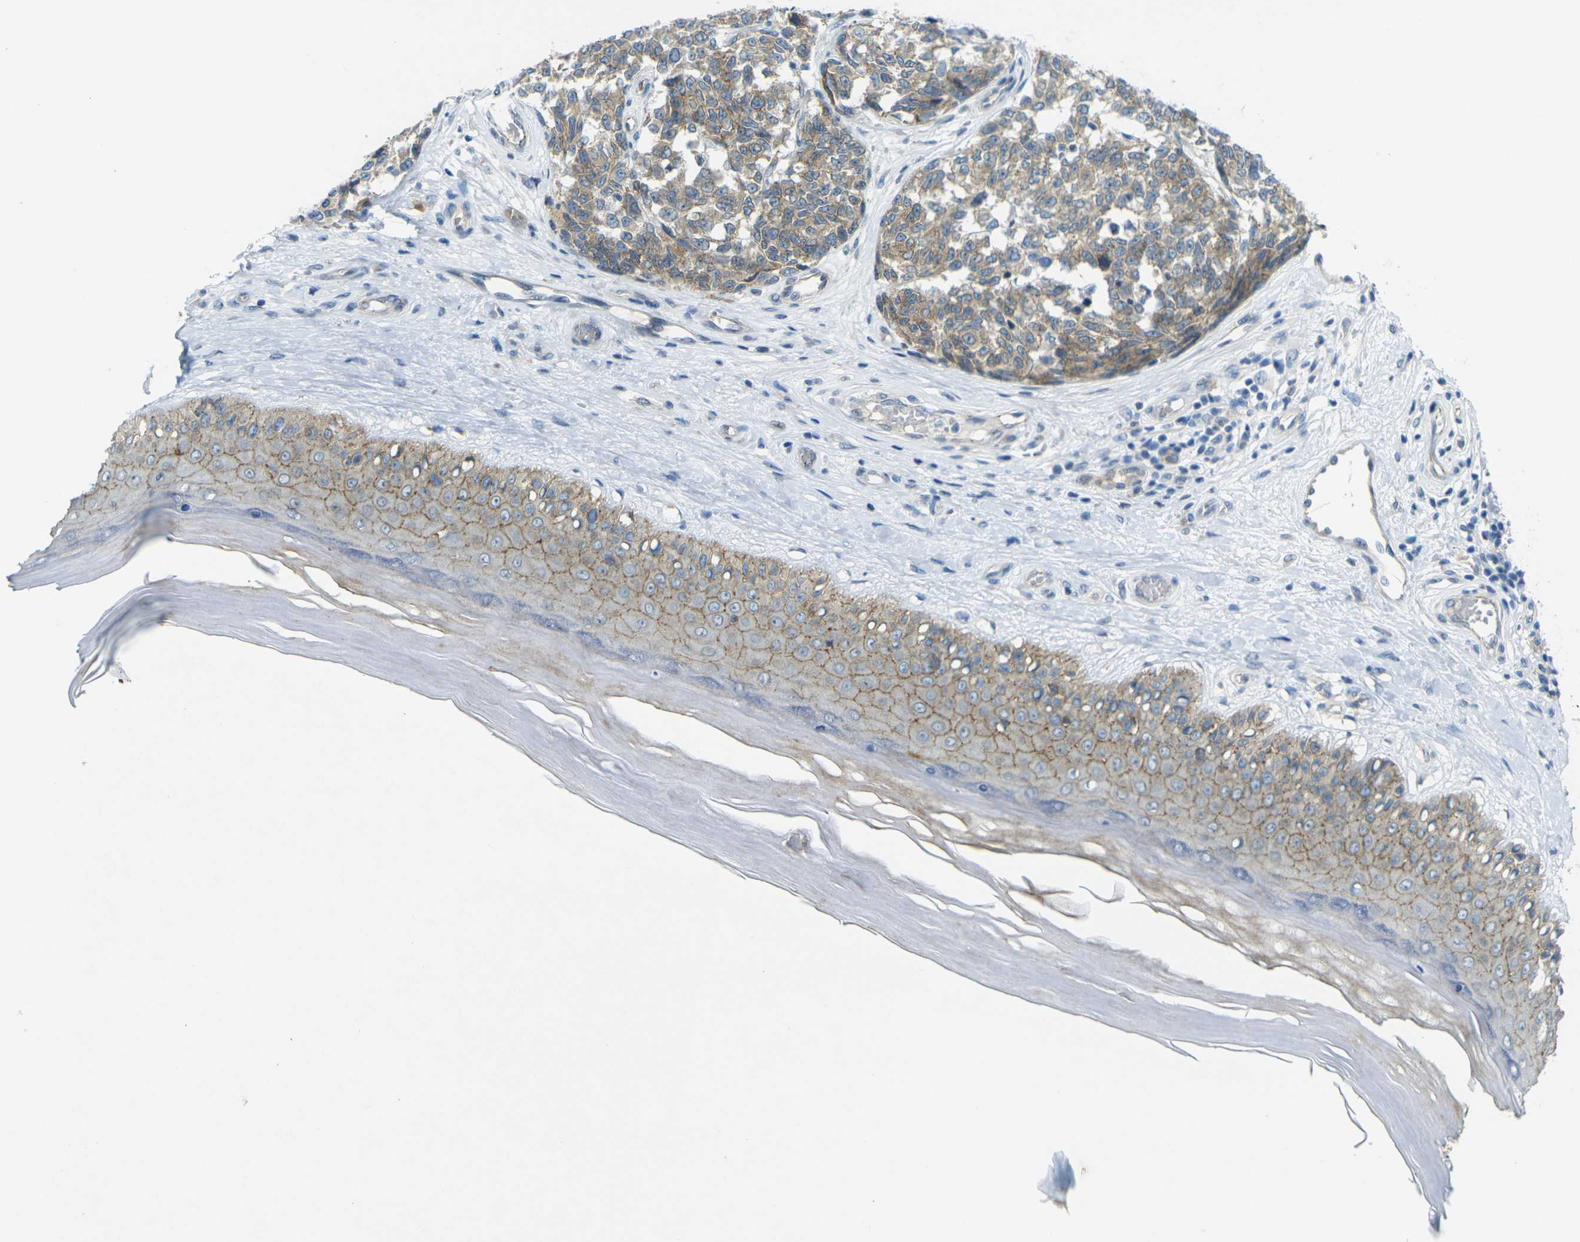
{"staining": {"intensity": "weak", "quantity": ">75%", "location": "cytoplasmic/membranous"}, "tissue": "melanoma", "cell_type": "Tumor cells", "image_type": "cancer", "snomed": [{"axis": "morphology", "description": "Malignant melanoma, NOS"}, {"axis": "topography", "description": "Skin"}], "caption": "Malignant melanoma stained for a protein reveals weak cytoplasmic/membranous positivity in tumor cells. (DAB (3,3'-diaminobenzidine) IHC with brightfield microscopy, high magnification).", "gene": "RHBDD1", "patient": {"sex": "female", "age": 64}}